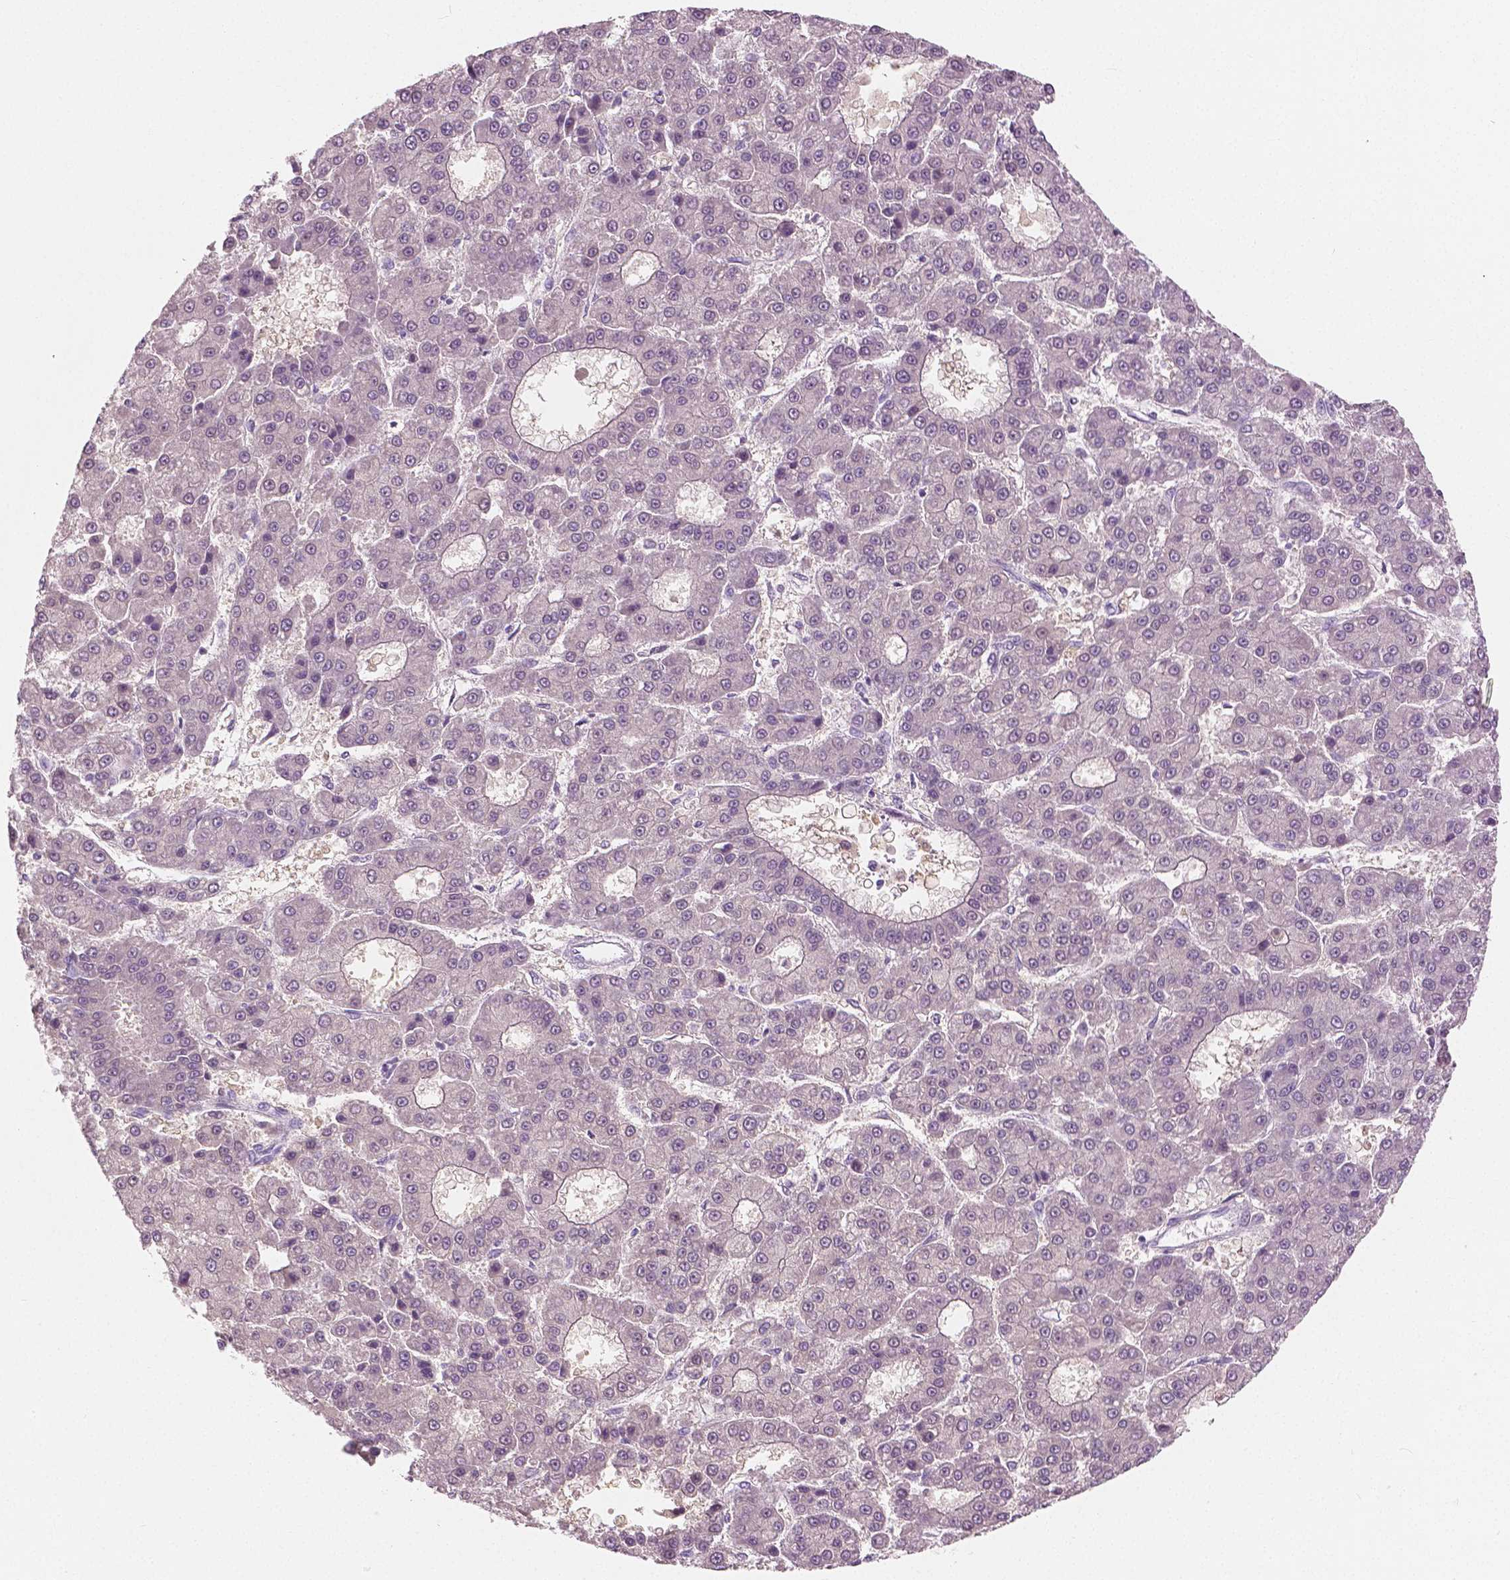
{"staining": {"intensity": "negative", "quantity": "none", "location": "none"}, "tissue": "liver cancer", "cell_type": "Tumor cells", "image_type": "cancer", "snomed": [{"axis": "morphology", "description": "Carcinoma, Hepatocellular, NOS"}, {"axis": "topography", "description": "Liver"}], "caption": "Tumor cells show no significant protein expression in liver cancer (hepatocellular carcinoma).", "gene": "GALM", "patient": {"sex": "male", "age": 70}}